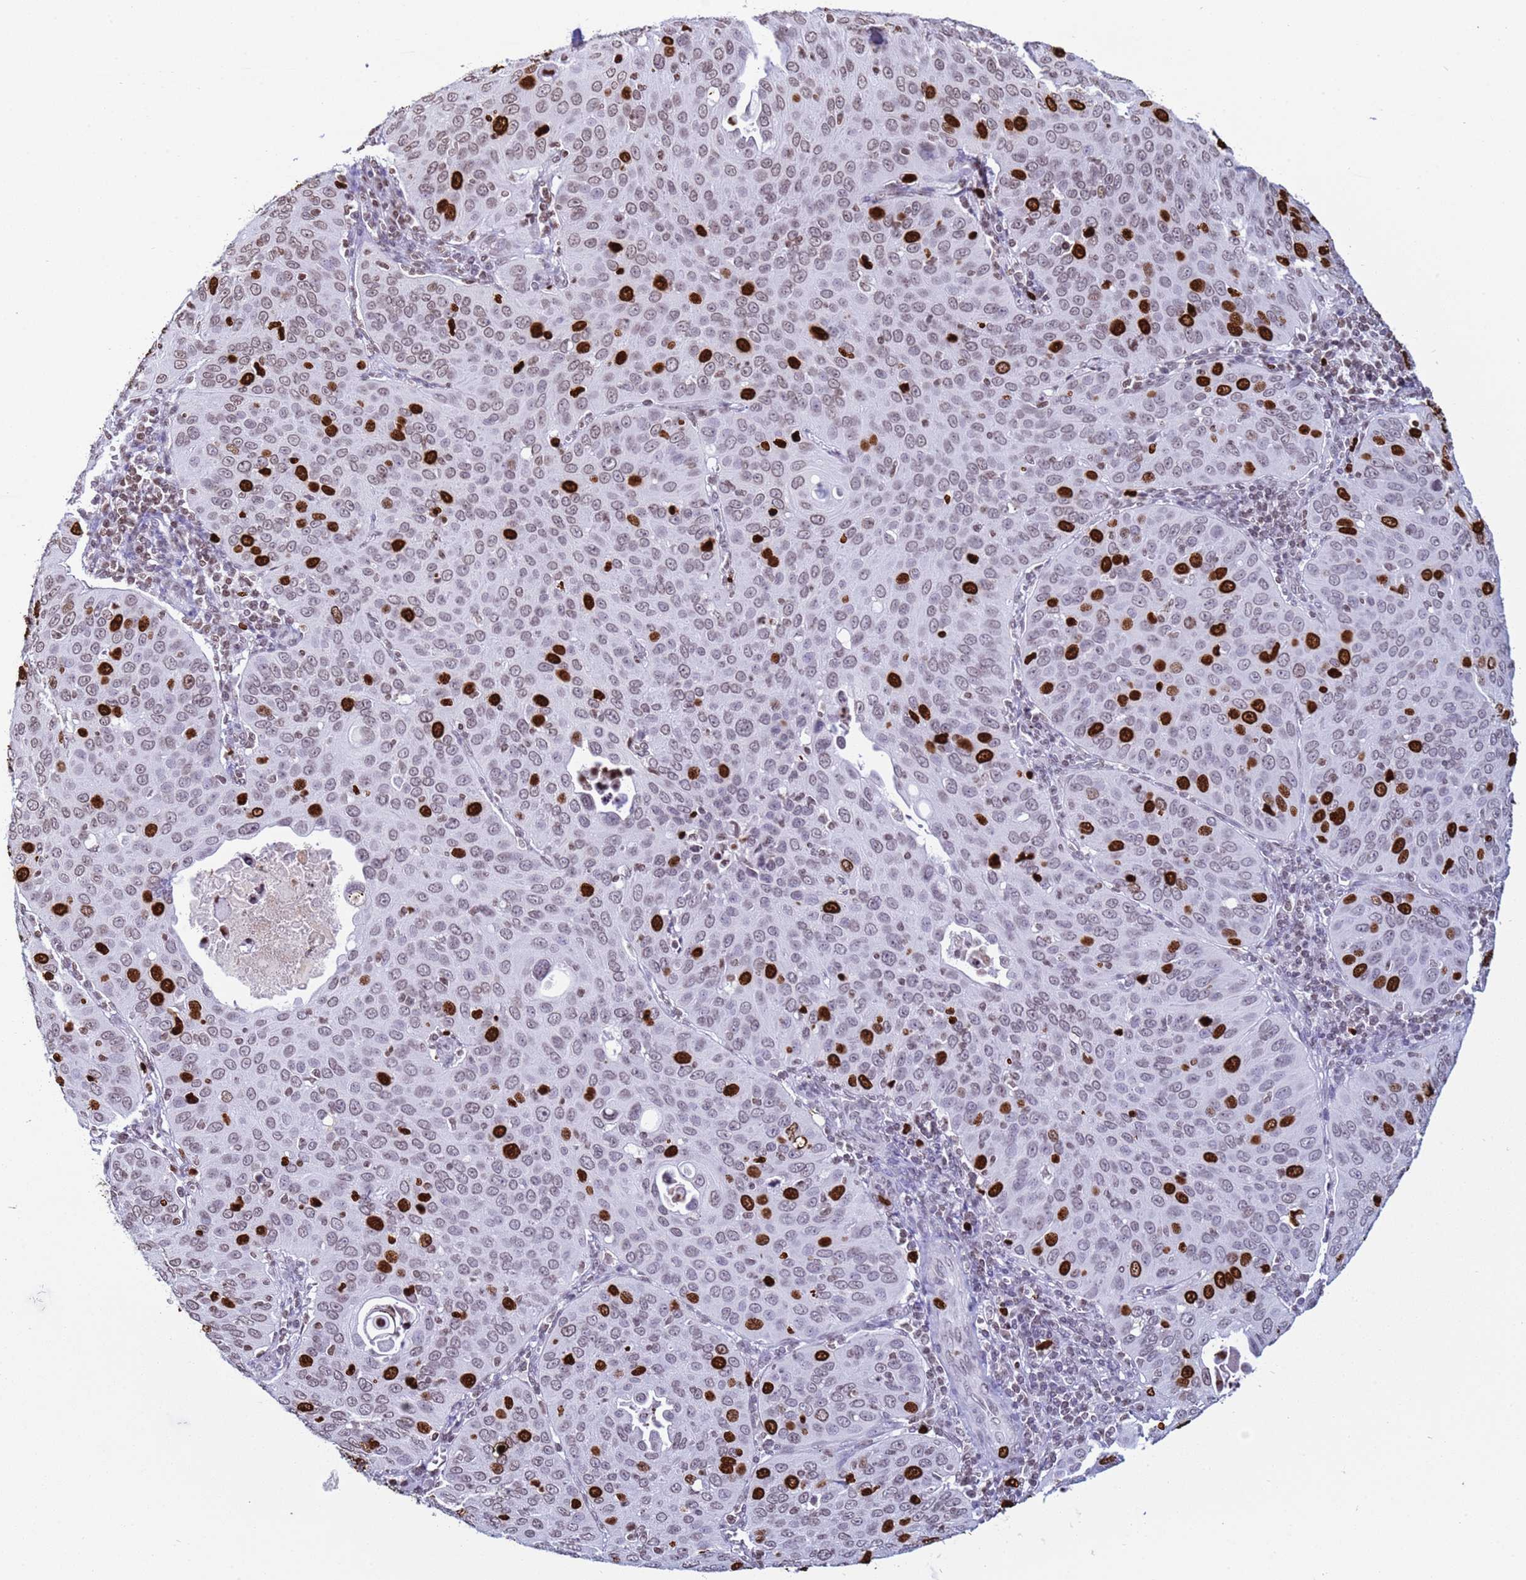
{"staining": {"intensity": "strong", "quantity": "25%-75%", "location": "nuclear"}, "tissue": "cervical cancer", "cell_type": "Tumor cells", "image_type": "cancer", "snomed": [{"axis": "morphology", "description": "Squamous cell carcinoma, NOS"}, {"axis": "topography", "description": "Cervix"}], "caption": "DAB (3,3'-diaminobenzidine) immunohistochemical staining of human cervical cancer shows strong nuclear protein positivity in about 25%-75% of tumor cells.", "gene": "H4C8", "patient": {"sex": "female", "age": 36}}